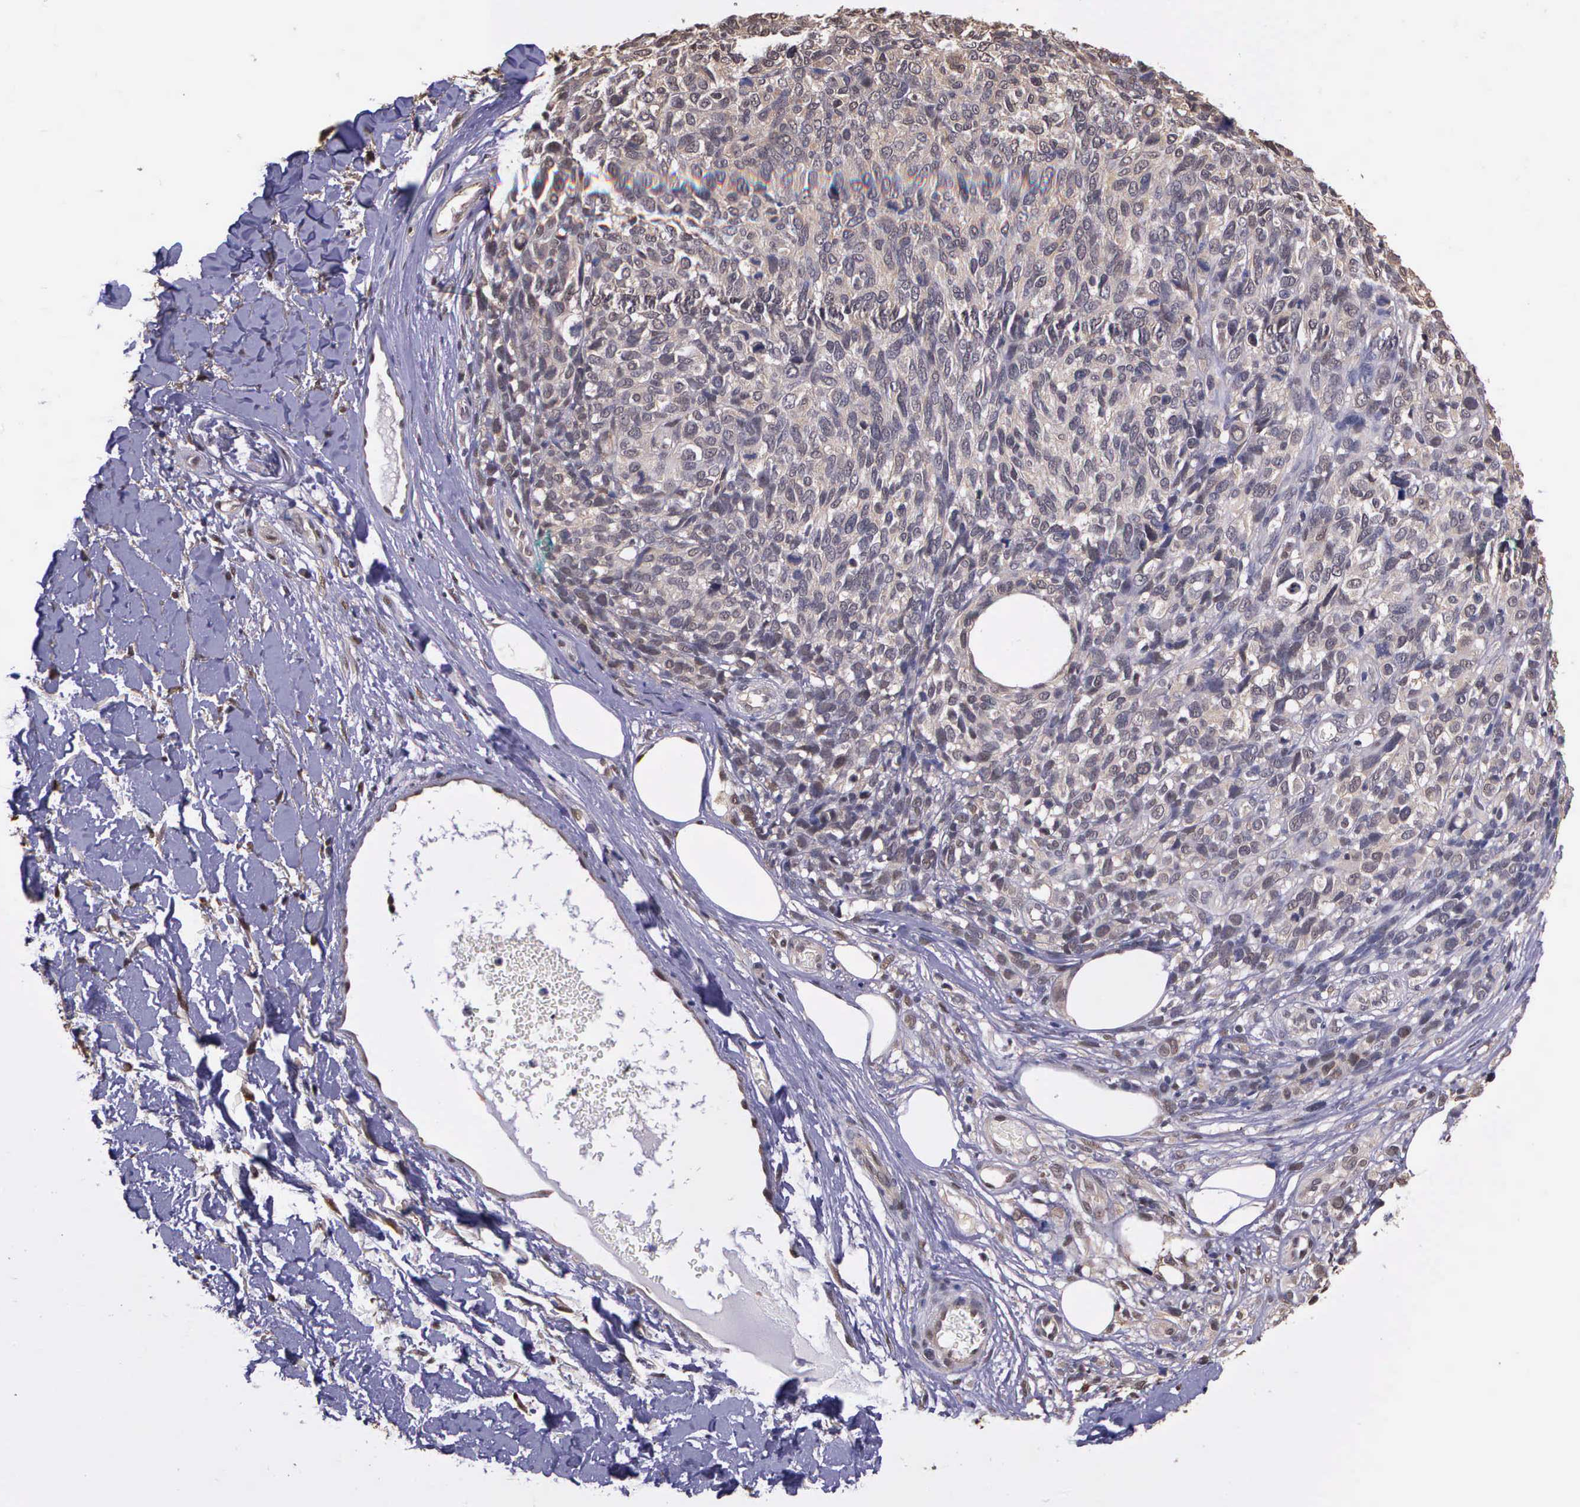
{"staining": {"intensity": "moderate", "quantity": "25%-75%", "location": "cytoplasmic/membranous,nuclear"}, "tissue": "melanoma", "cell_type": "Tumor cells", "image_type": "cancer", "snomed": [{"axis": "morphology", "description": "Malignant melanoma, NOS"}, {"axis": "topography", "description": "Skin"}], "caption": "Immunohistochemistry (DAB (3,3'-diaminobenzidine)) staining of malignant melanoma reveals moderate cytoplasmic/membranous and nuclear protein positivity in approximately 25%-75% of tumor cells.", "gene": "PSMC1", "patient": {"sex": "female", "age": 85}}